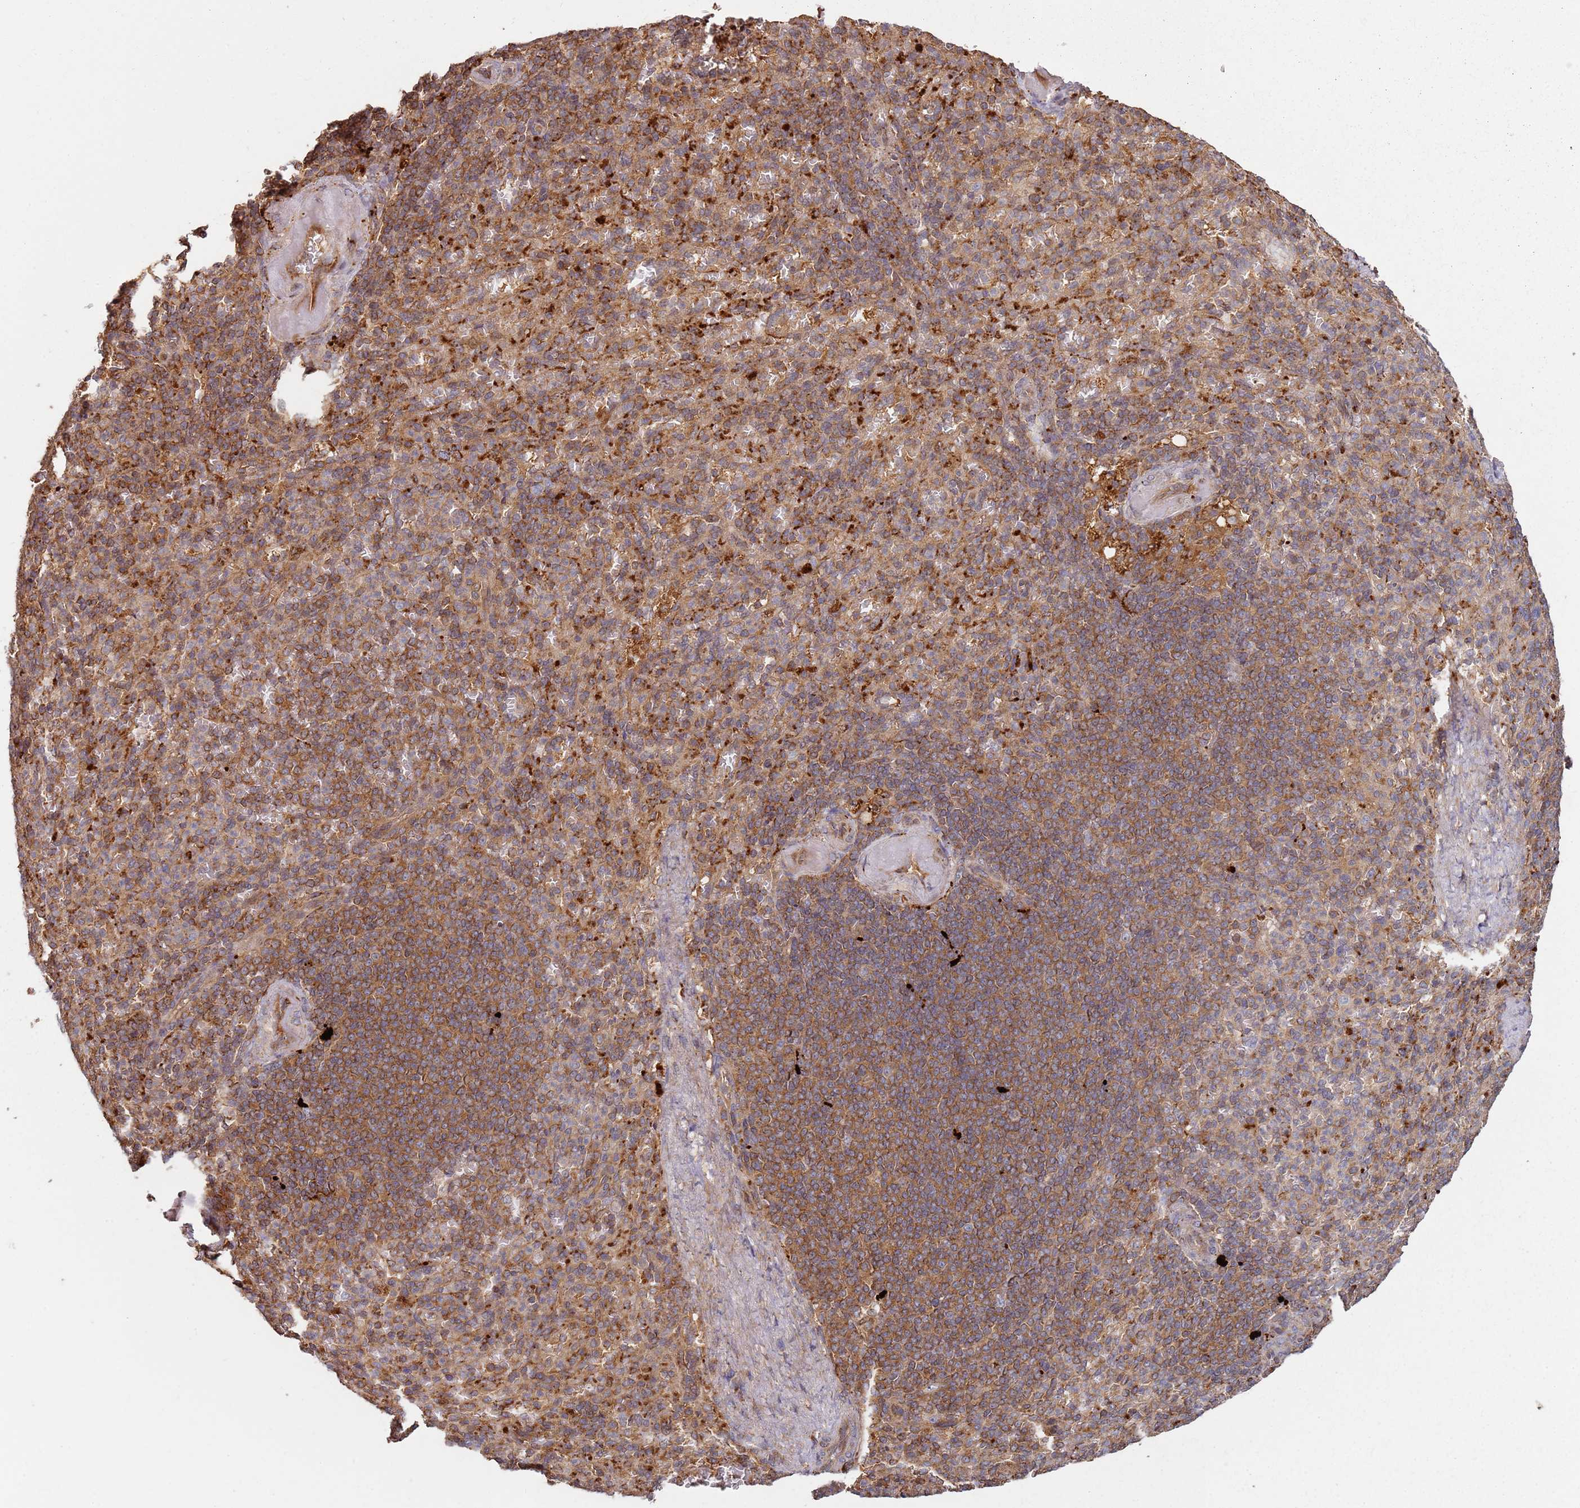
{"staining": {"intensity": "moderate", "quantity": ">75%", "location": "cytoplasmic/membranous"}, "tissue": "spleen", "cell_type": "Cells in red pulp", "image_type": "normal", "snomed": [{"axis": "morphology", "description": "Normal tissue, NOS"}, {"axis": "topography", "description": "Spleen"}], "caption": "Protein staining displays moderate cytoplasmic/membranous staining in about >75% of cells in red pulp in benign spleen.", "gene": "SCGB2B2", "patient": {"sex": "female", "age": 74}}